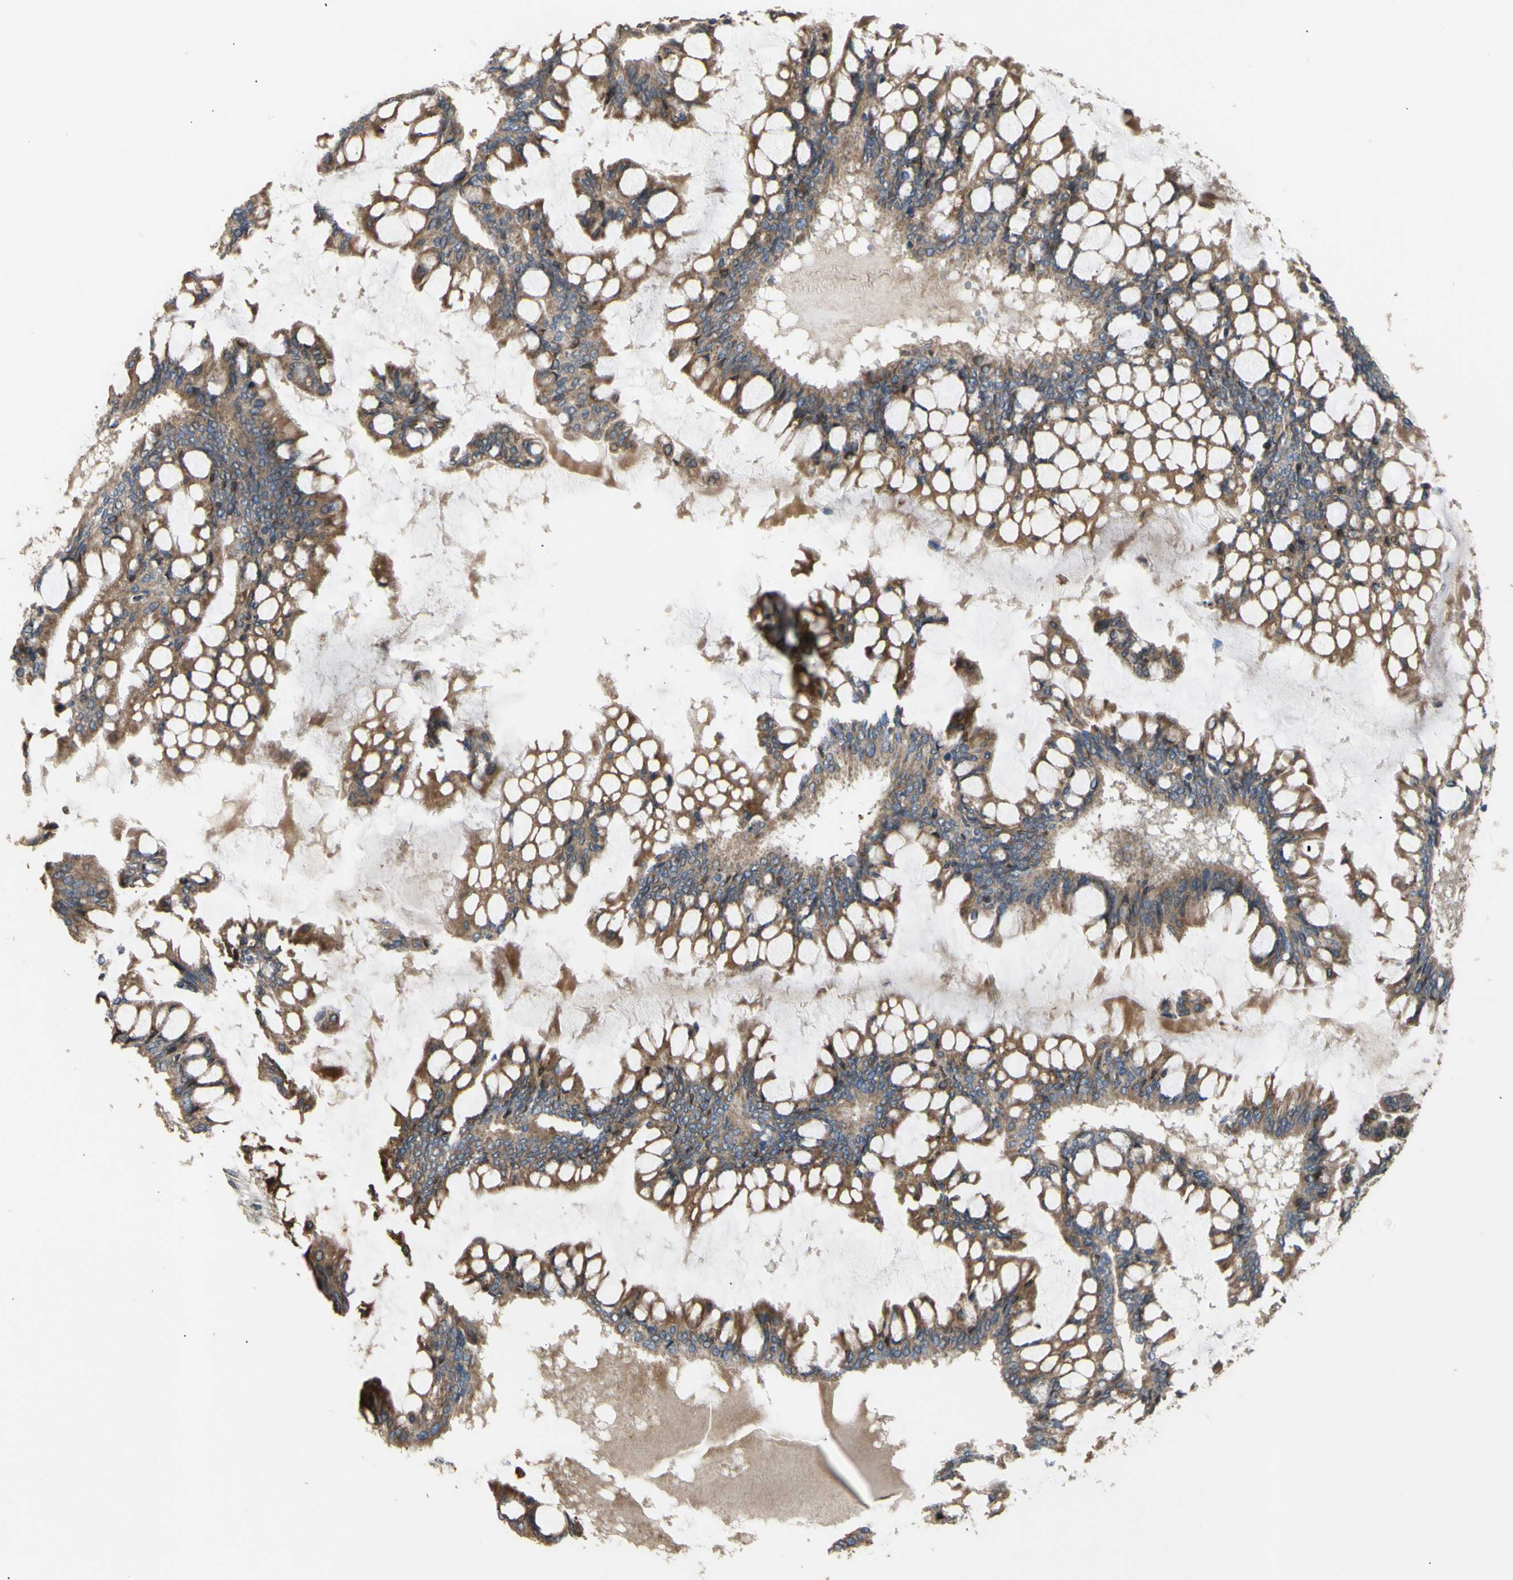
{"staining": {"intensity": "moderate", "quantity": ">75%", "location": "cytoplasmic/membranous"}, "tissue": "ovarian cancer", "cell_type": "Tumor cells", "image_type": "cancer", "snomed": [{"axis": "morphology", "description": "Cystadenocarcinoma, mucinous, NOS"}, {"axis": "topography", "description": "Ovary"}], "caption": "Immunohistochemical staining of ovarian cancer reveals moderate cytoplasmic/membranous protein positivity in about >75% of tumor cells. The staining was performed using DAB, with brown indicating positive protein expression. Nuclei are stained blue with hematoxylin.", "gene": "NECTIN3", "patient": {"sex": "female", "age": 73}}